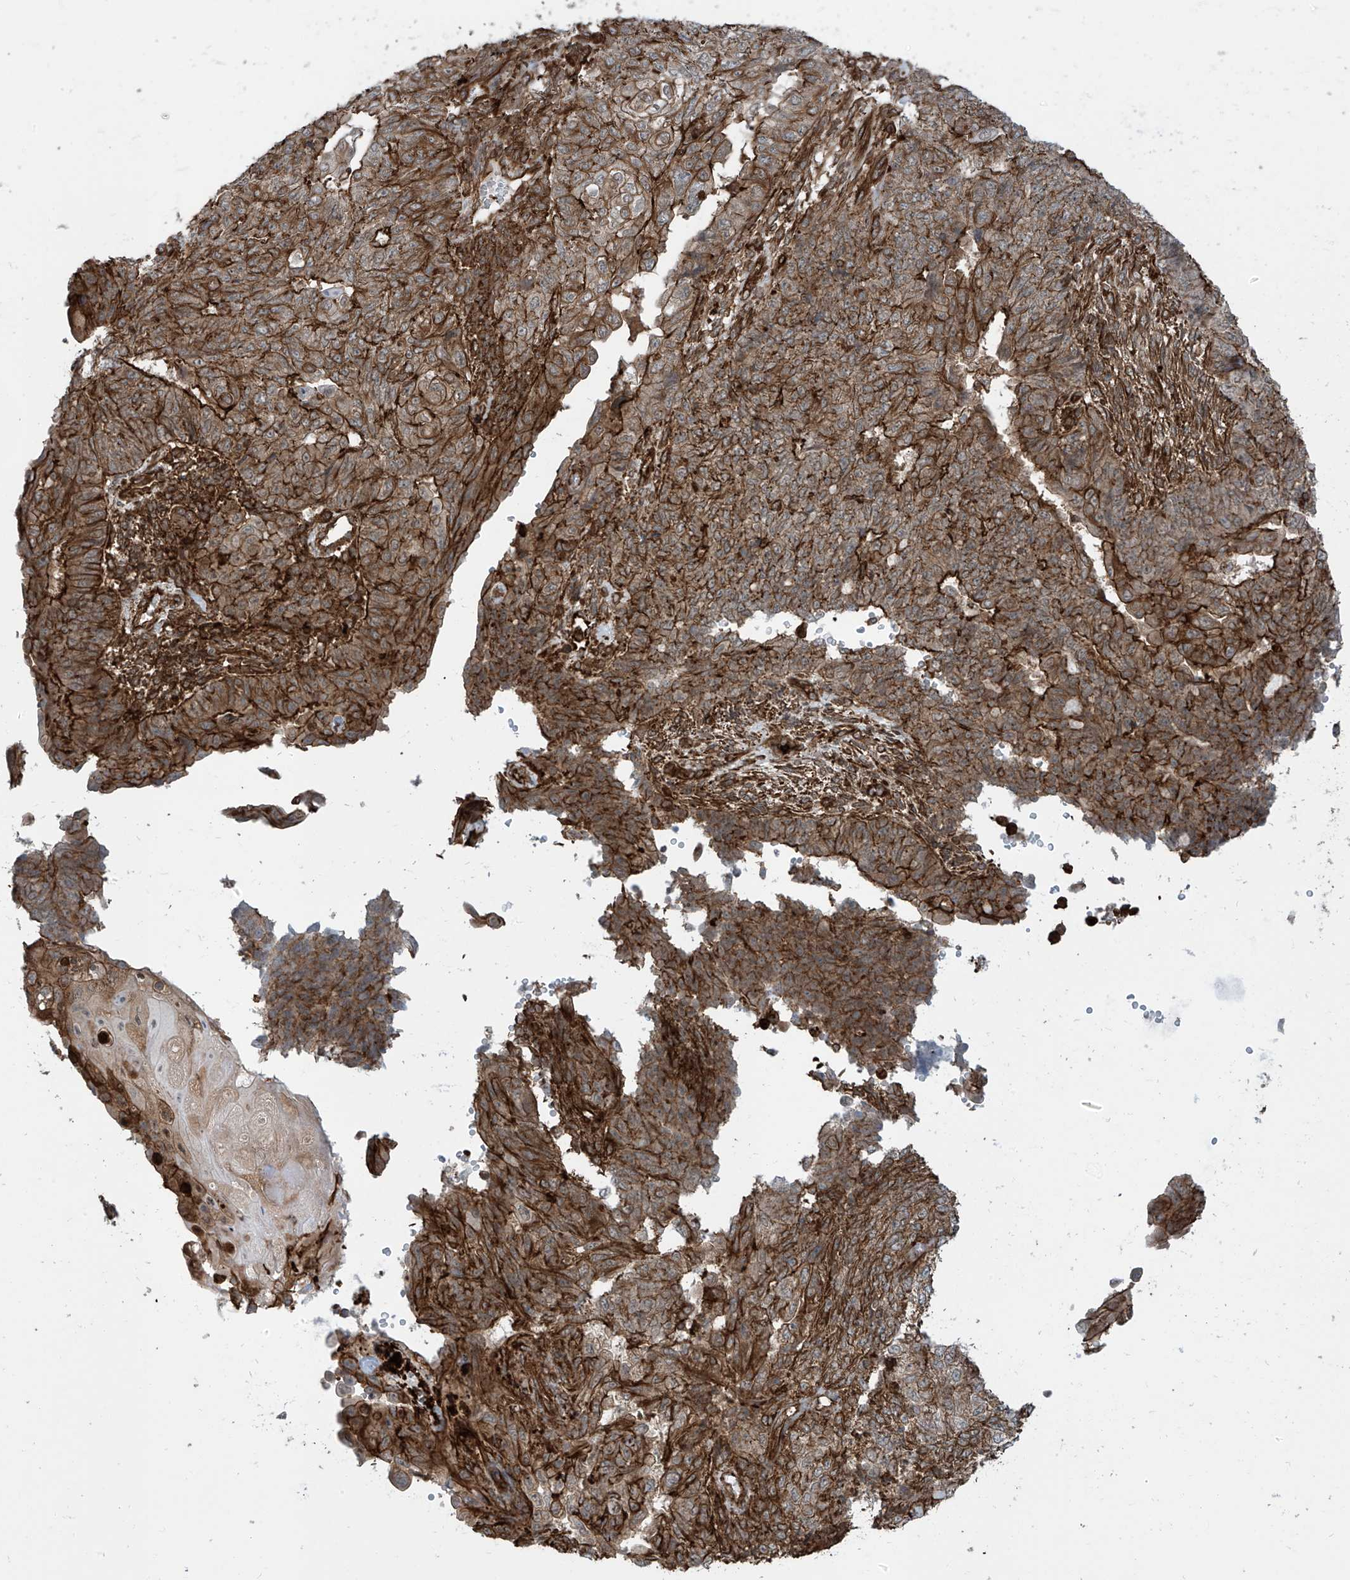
{"staining": {"intensity": "strong", "quantity": ">75%", "location": "cytoplasmic/membranous"}, "tissue": "endometrial cancer", "cell_type": "Tumor cells", "image_type": "cancer", "snomed": [{"axis": "morphology", "description": "Adenocarcinoma, NOS"}, {"axis": "topography", "description": "Endometrium"}], "caption": "Immunohistochemical staining of endometrial cancer (adenocarcinoma) demonstrates strong cytoplasmic/membranous protein staining in about >75% of tumor cells.", "gene": "SLC9A2", "patient": {"sex": "female", "age": 32}}